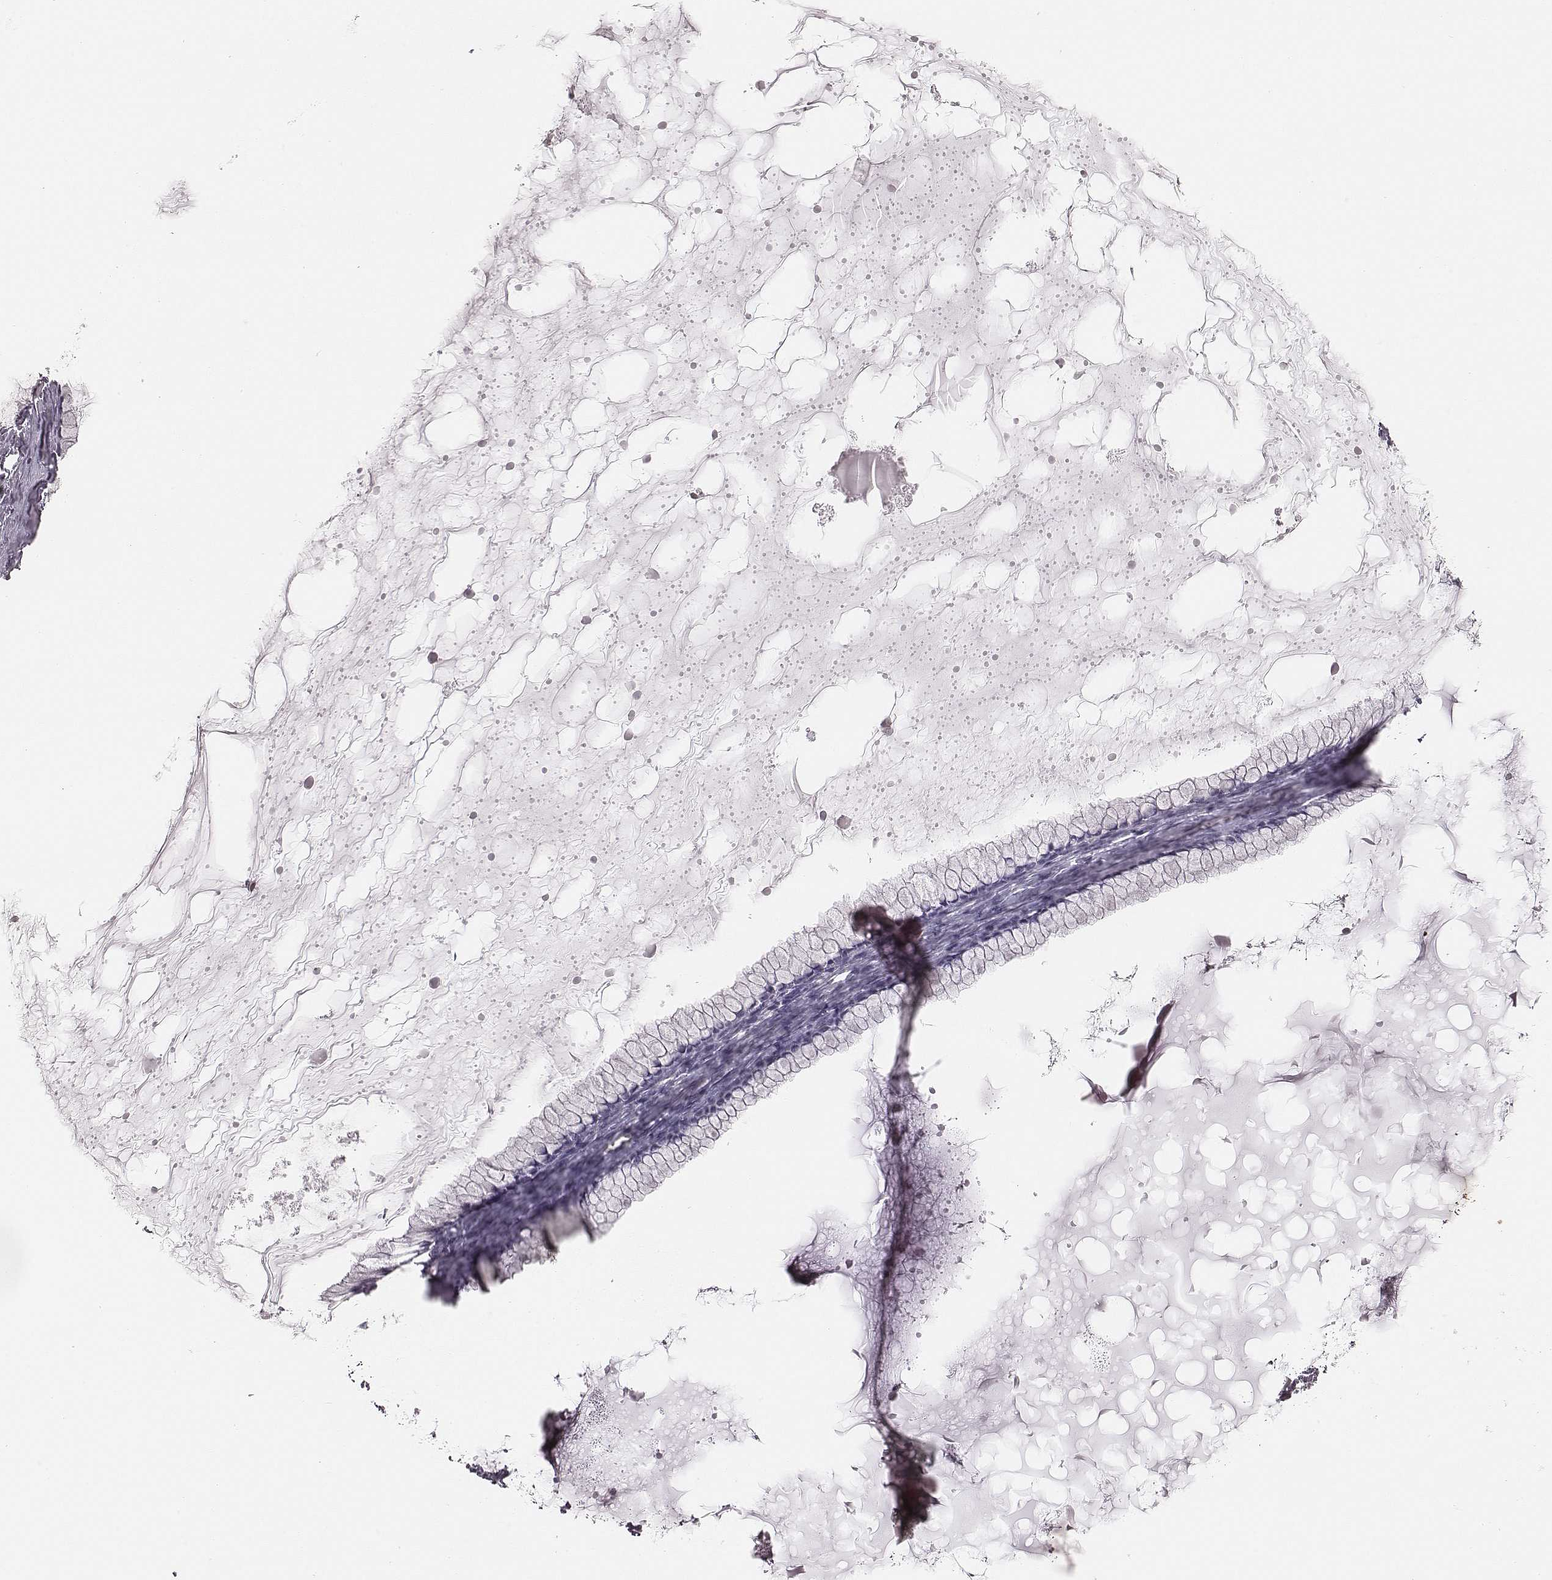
{"staining": {"intensity": "negative", "quantity": "none", "location": "none"}, "tissue": "ovarian cancer", "cell_type": "Tumor cells", "image_type": "cancer", "snomed": [{"axis": "morphology", "description": "Cystadenocarcinoma, mucinous, NOS"}, {"axis": "topography", "description": "Ovary"}], "caption": "Ovarian cancer was stained to show a protein in brown. There is no significant positivity in tumor cells. The staining was performed using DAB (3,3'-diaminobenzidine) to visualize the protein expression in brown, while the nuclei were stained in blue with hematoxylin (Magnification: 20x).", "gene": "CSHL1", "patient": {"sex": "female", "age": 41}}